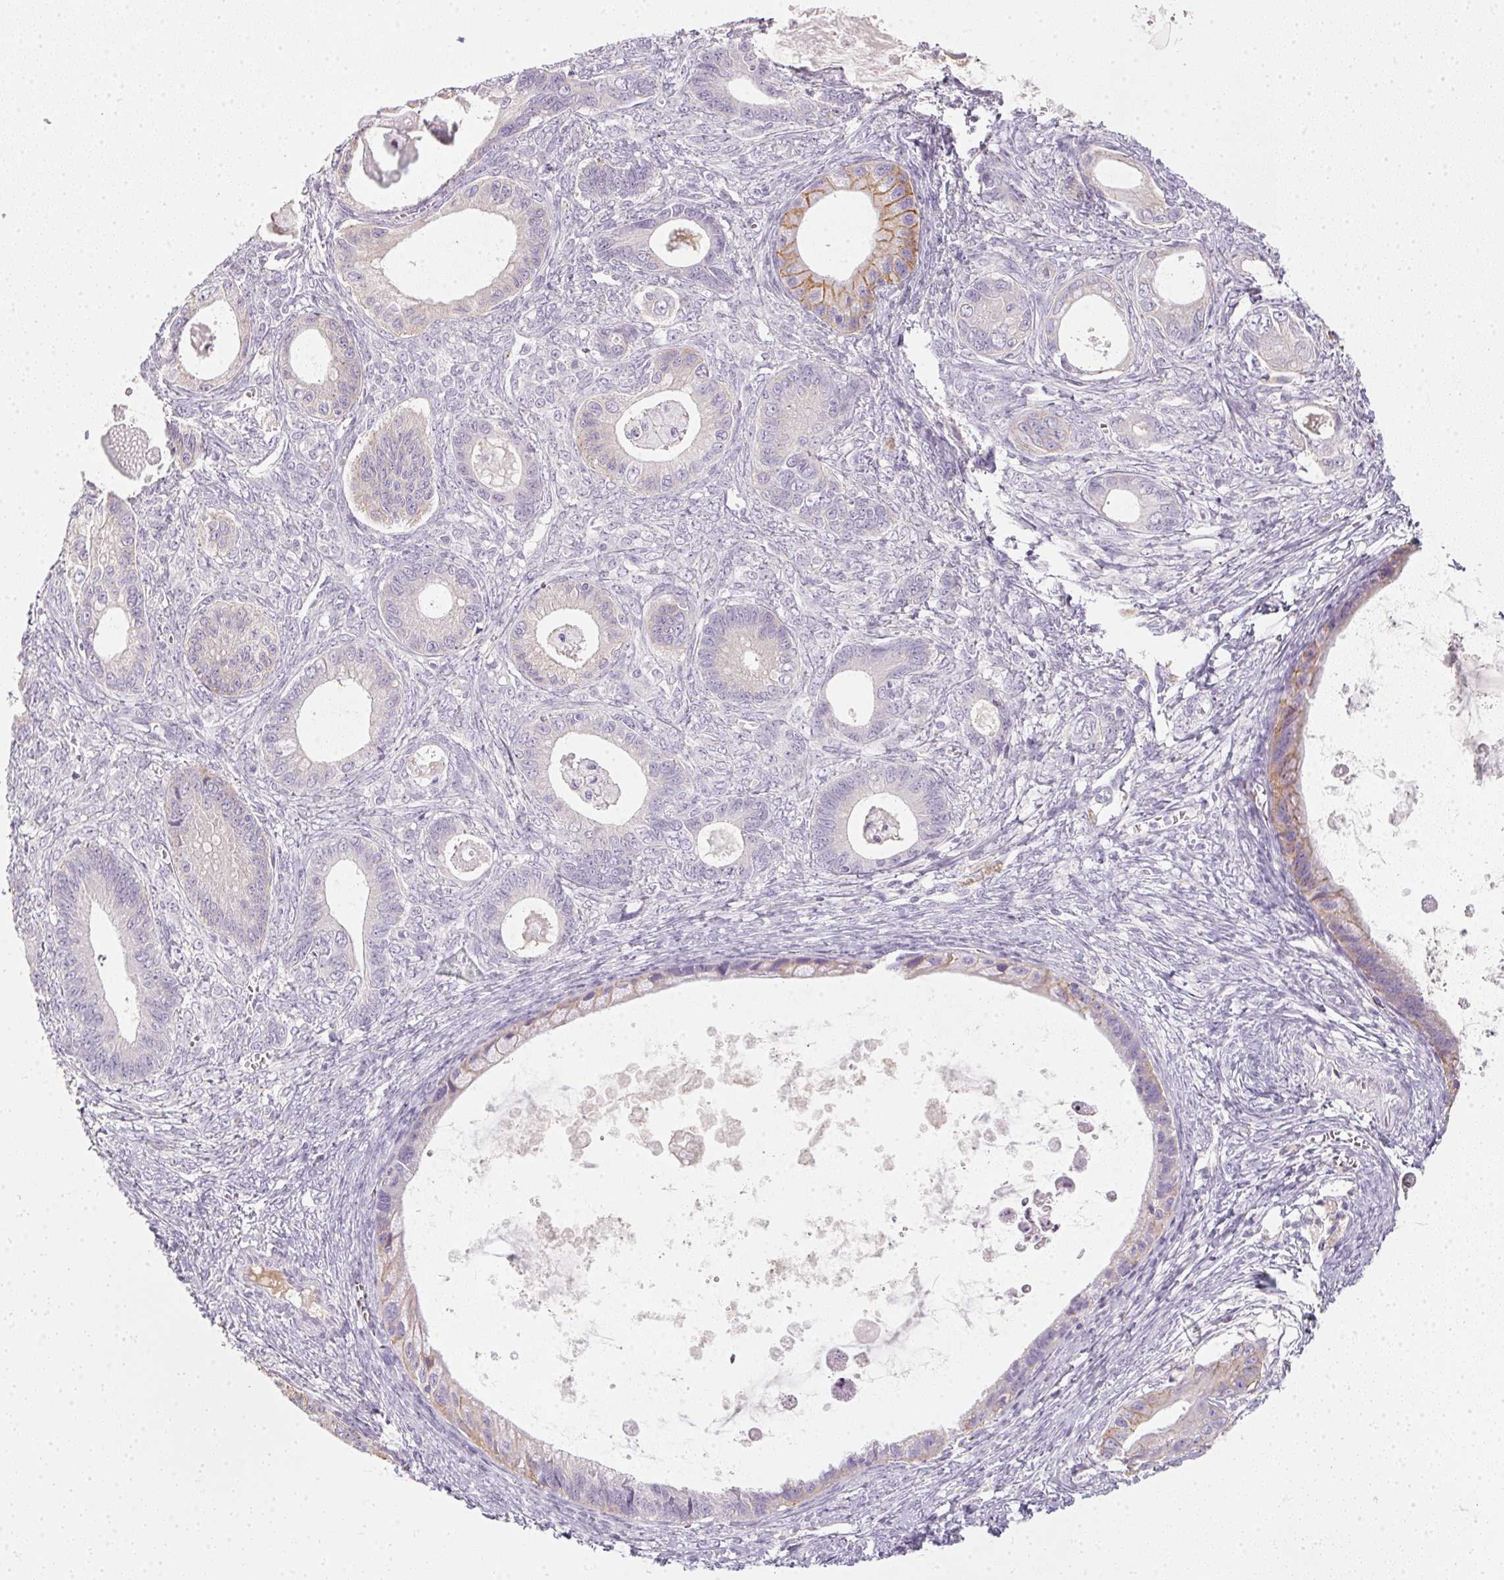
{"staining": {"intensity": "moderate", "quantity": "<25%", "location": "cytoplasmic/membranous"}, "tissue": "ovarian cancer", "cell_type": "Tumor cells", "image_type": "cancer", "snomed": [{"axis": "morphology", "description": "Cystadenocarcinoma, mucinous, NOS"}, {"axis": "topography", "description": "Ovary"}], "caption": "Immunohistochemical staining of human ovarian cancer (mucinous cystadenocarcinoma) displays moderate cytoplasmic/membranous protein staining in about <25% of tumor cells. (DAB (3,3'-diaminobenzidine) = brown stain, brightfield microscopy at high magnification).", "gene": "TMEM72", "patient": {"sex": "female", "age": 64}}